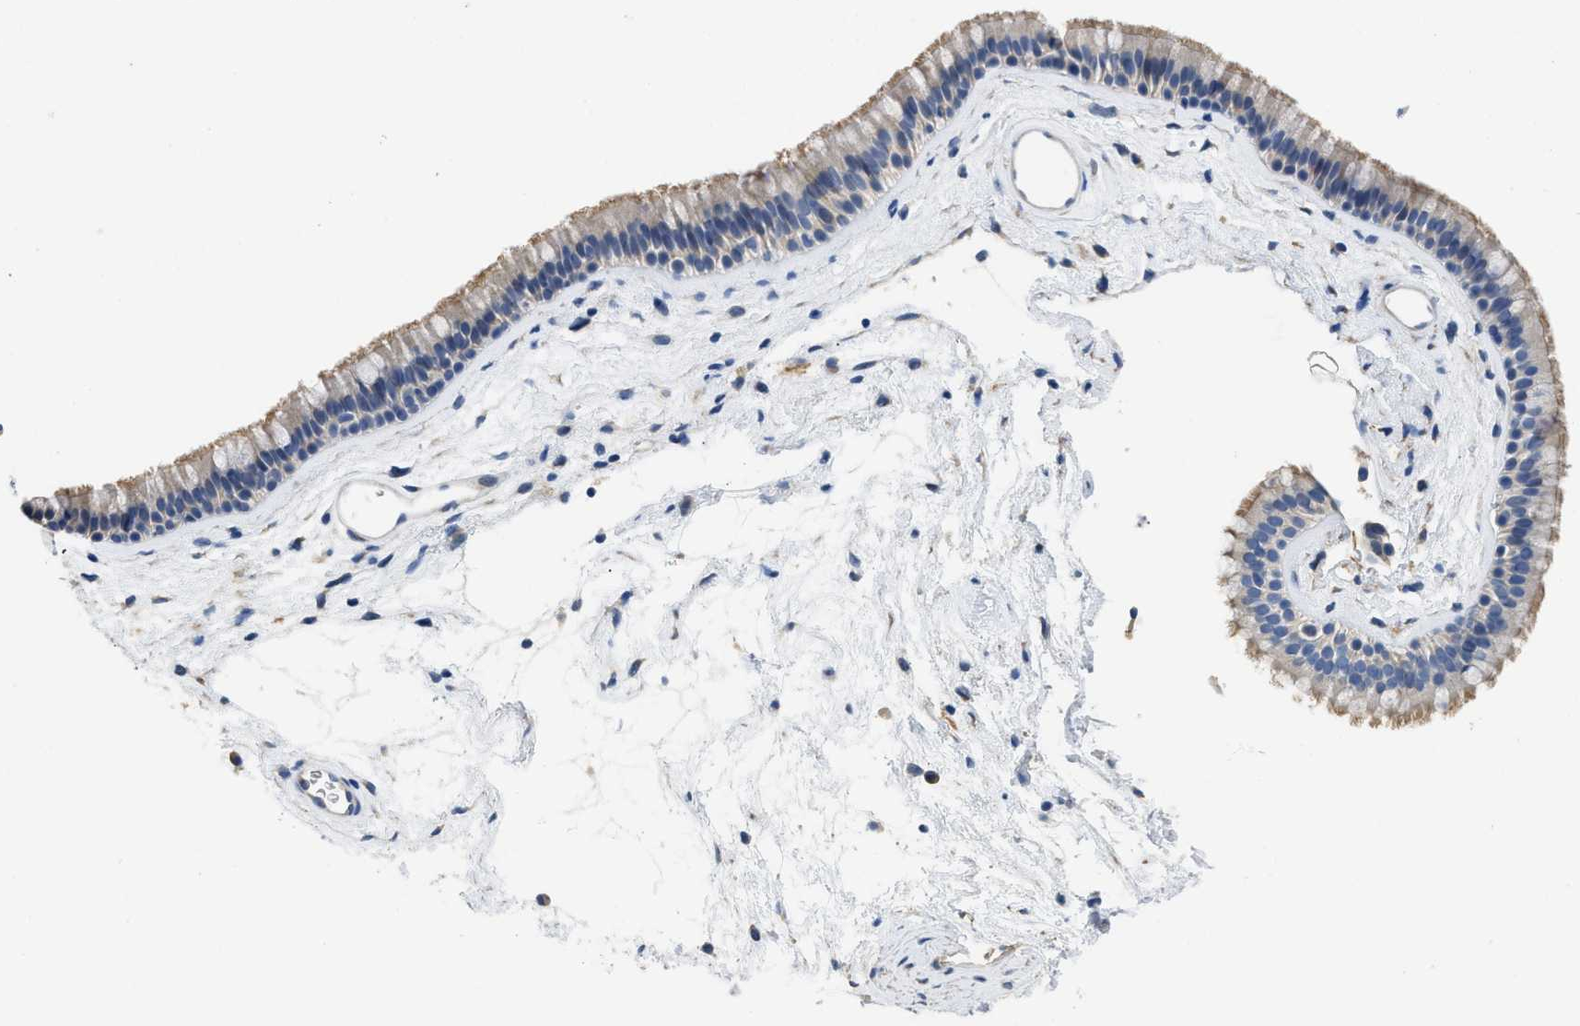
{"staining": {"intensity": "moderate", "quantity": "<25%", "location": "cytoplasmic/membranous"}, "tissue": "nasopharynx", "cell_type": "Respiratory epithelial cells", "image_type": "normal", "snomed": [{"axis": "morphology", "description": "Normal tissue, NOS"}, {"axis": "morphology", "description": "Inflammation, NOS"}, {"axis": "topography", "description": "Nasopharynx"}], "caption": "A brown stain shows moderate cytoplasmic/membranous staining of a protein in respiratory epithelial cells of normal human nasopharynx. (brown staining indicates protein expression, while blue staining denotes nuclei).", "gene": "C1S", "patient": {"sex": "male", "age": 48}}